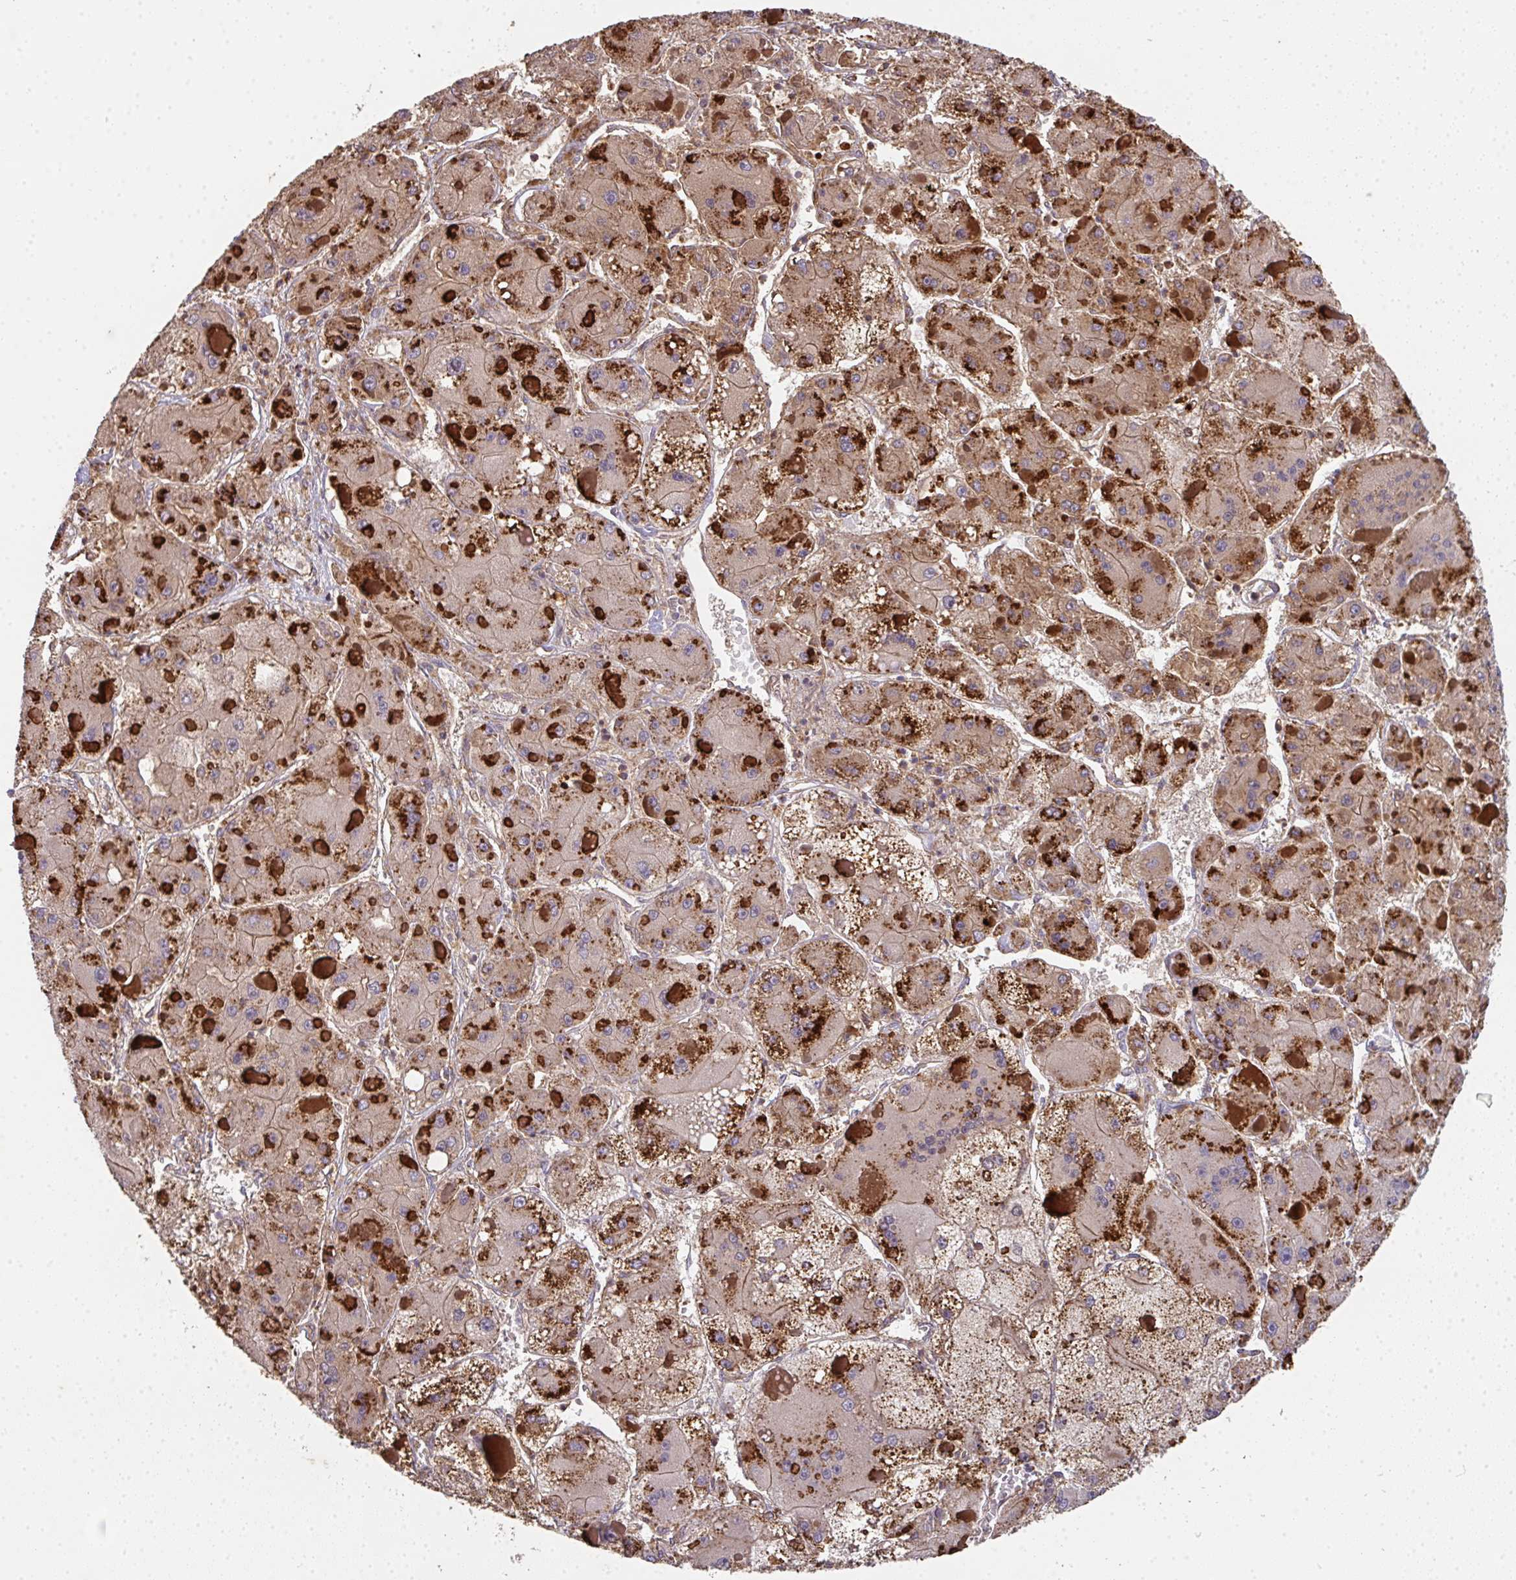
{"staining": {"intensity": "strong", "quantity": ">75%", "location": "cytoplasmic/membranous"}, "tissue": "liver cancer", "cell_type": "Tumor cells", "image_type": "cancer", "snomed": [{"axis": "morphology", "description": "Carcinoma, Hepatocellular, NOS"}, {"axis": "topography", "description": "Liver"}], "caption": "Liver hepatocellular carcinoma stained for a protein (brown) shows strong cytoplasmic/membranous positive positivity in approximately >75% of tumor cells.", "gene": "TNMD", "patient": {"sex": "female", "age": 73}}